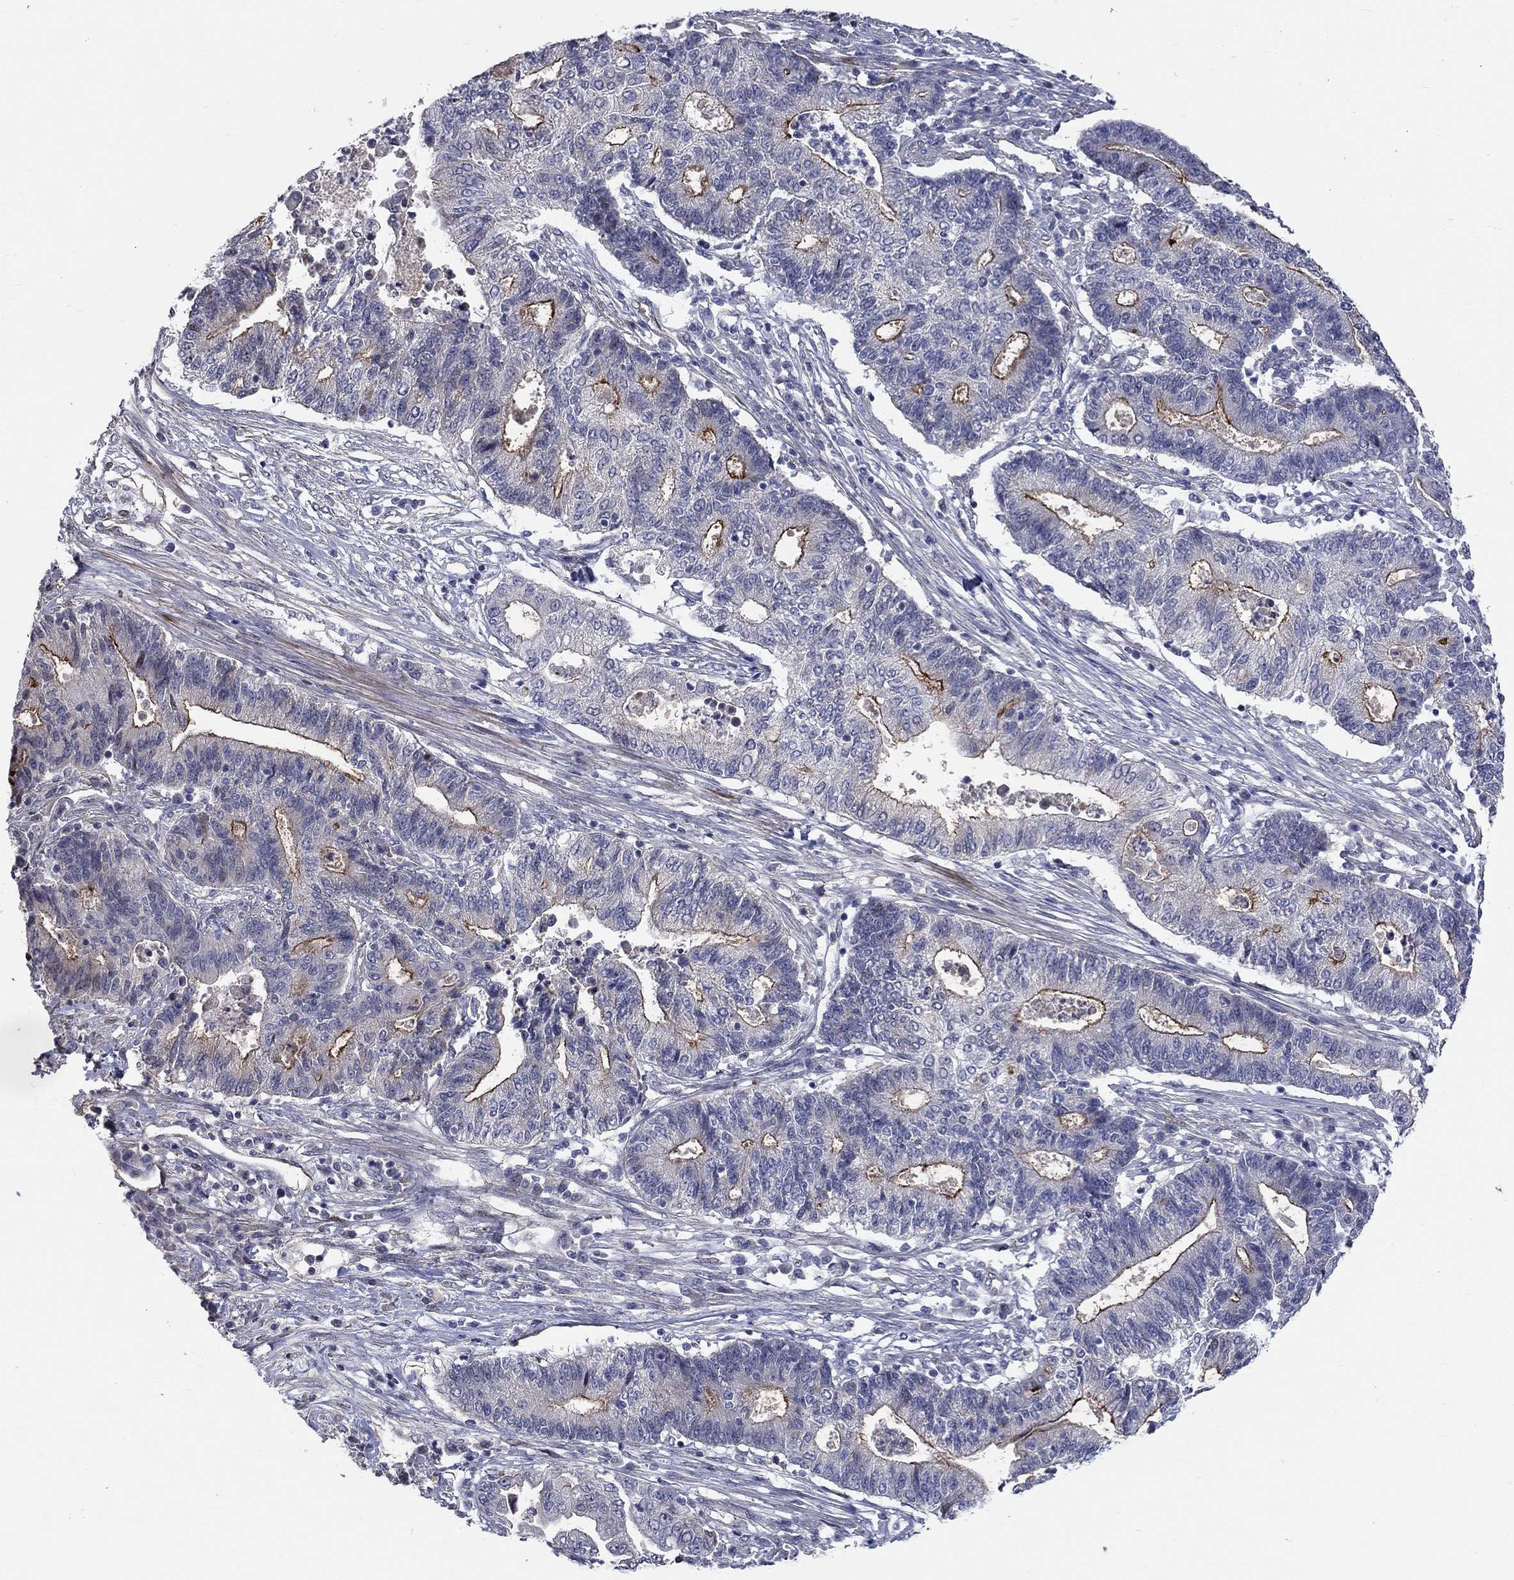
{"staining": {"intensity": "strong", "quantity": "<25%", "location": "cytoplasmic/membranous"}, "tissue": "endometrial cancer", "cell_type": "Tumor cells", "image_type": "cancer", "snomed": [{"axis": "morphology", "description": "Adenocarcinoma, NOS"}, {"axis": "topography", "description": "Uterus"}, {"axis": "topography", "description": "Endometrium"}], "caption": "This is a histology image of IHC staining of endometrial cancer, which shows strong staining in the cytoplasmic/membranous of tumor cells.", "gene": "SLC1A1", "patient": {"sex": "female", "age": 54}}